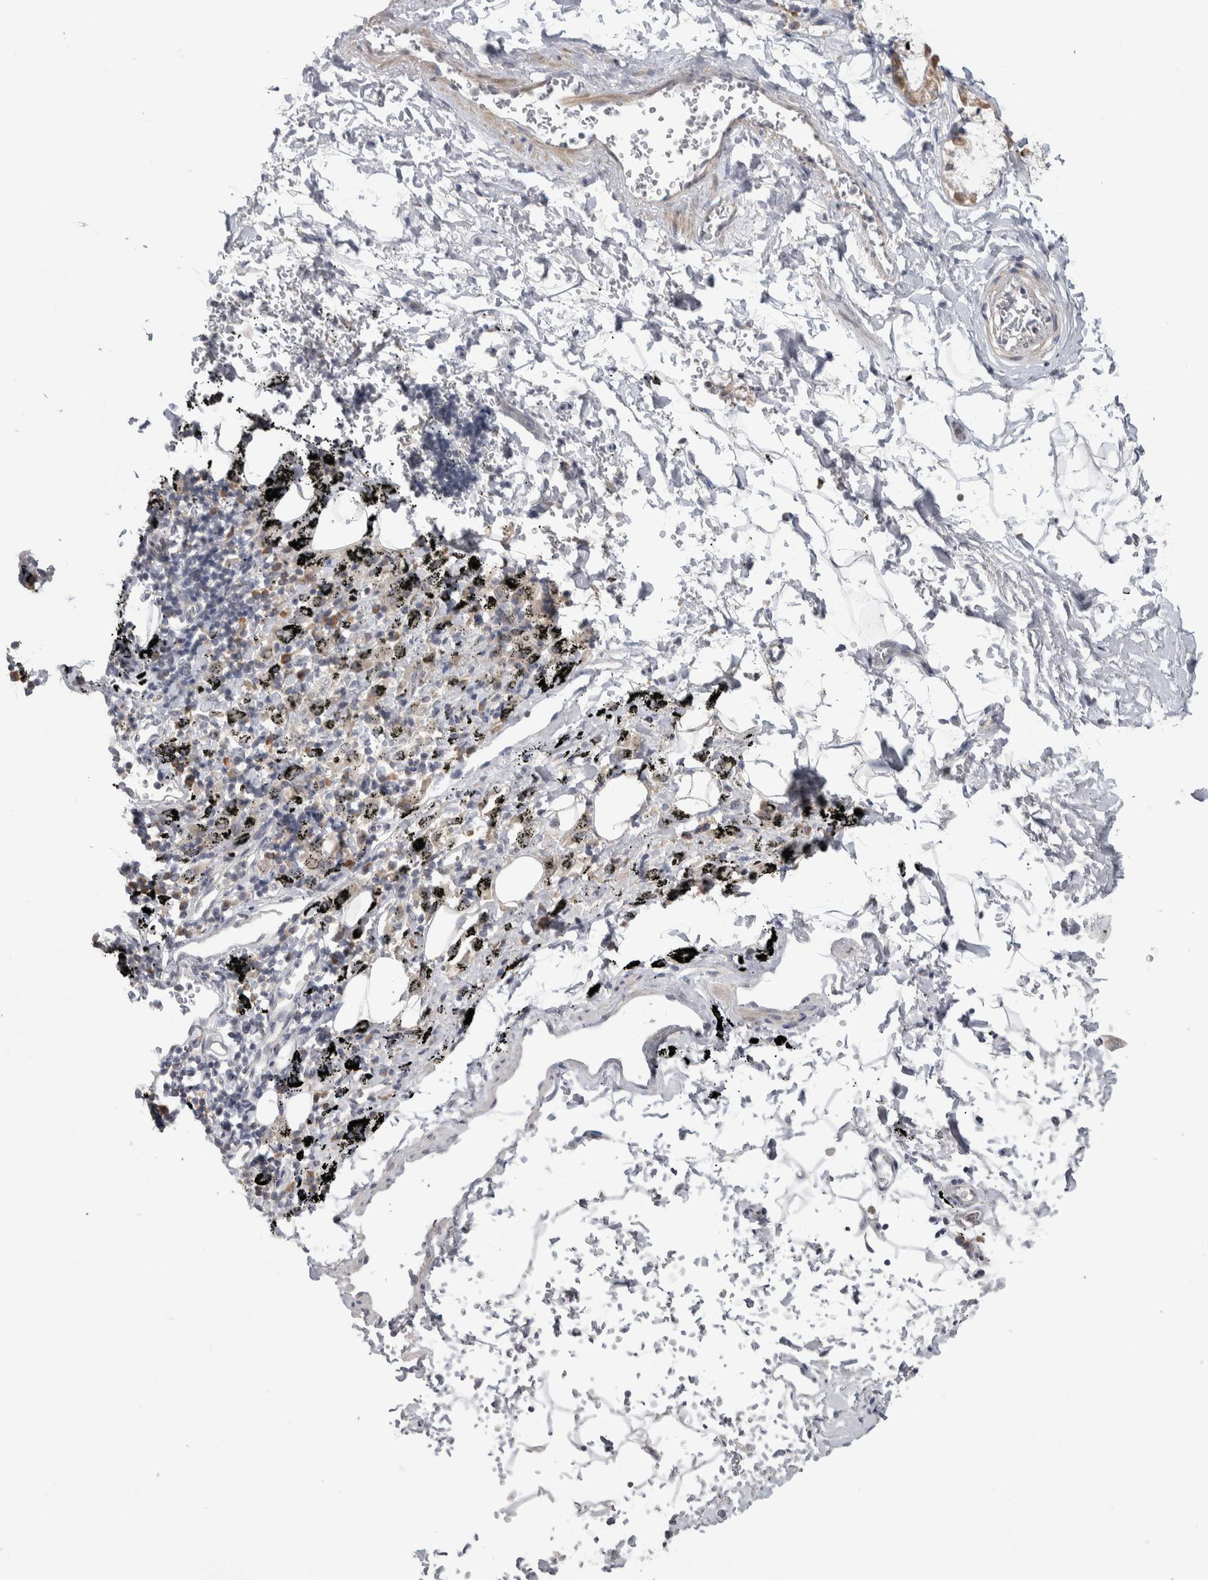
{"staining": {"intensity": "negative", "quantity": "none", "location": "none"}, "tissue": "adipose tissue", "cell_type": "Adipocytes", "image_type": "normal", "snomed": [{"axis": "morphology", "description": "Normal tissue, NOS"}, {"axis": "topography", "description": "Cartilage tissue"}, {"axis": "topography", "description": "Lung"}], "caption": "High magnification brightfield microscopy of benign adipose tissue stained with DAB (3,3'-diaminobenzidine) (brown) and counterstained with hematoxylin (blue): adipocytes show no significant expression.", "gene": "CUL2", "patient": {"sex": "female", "age": 77}}